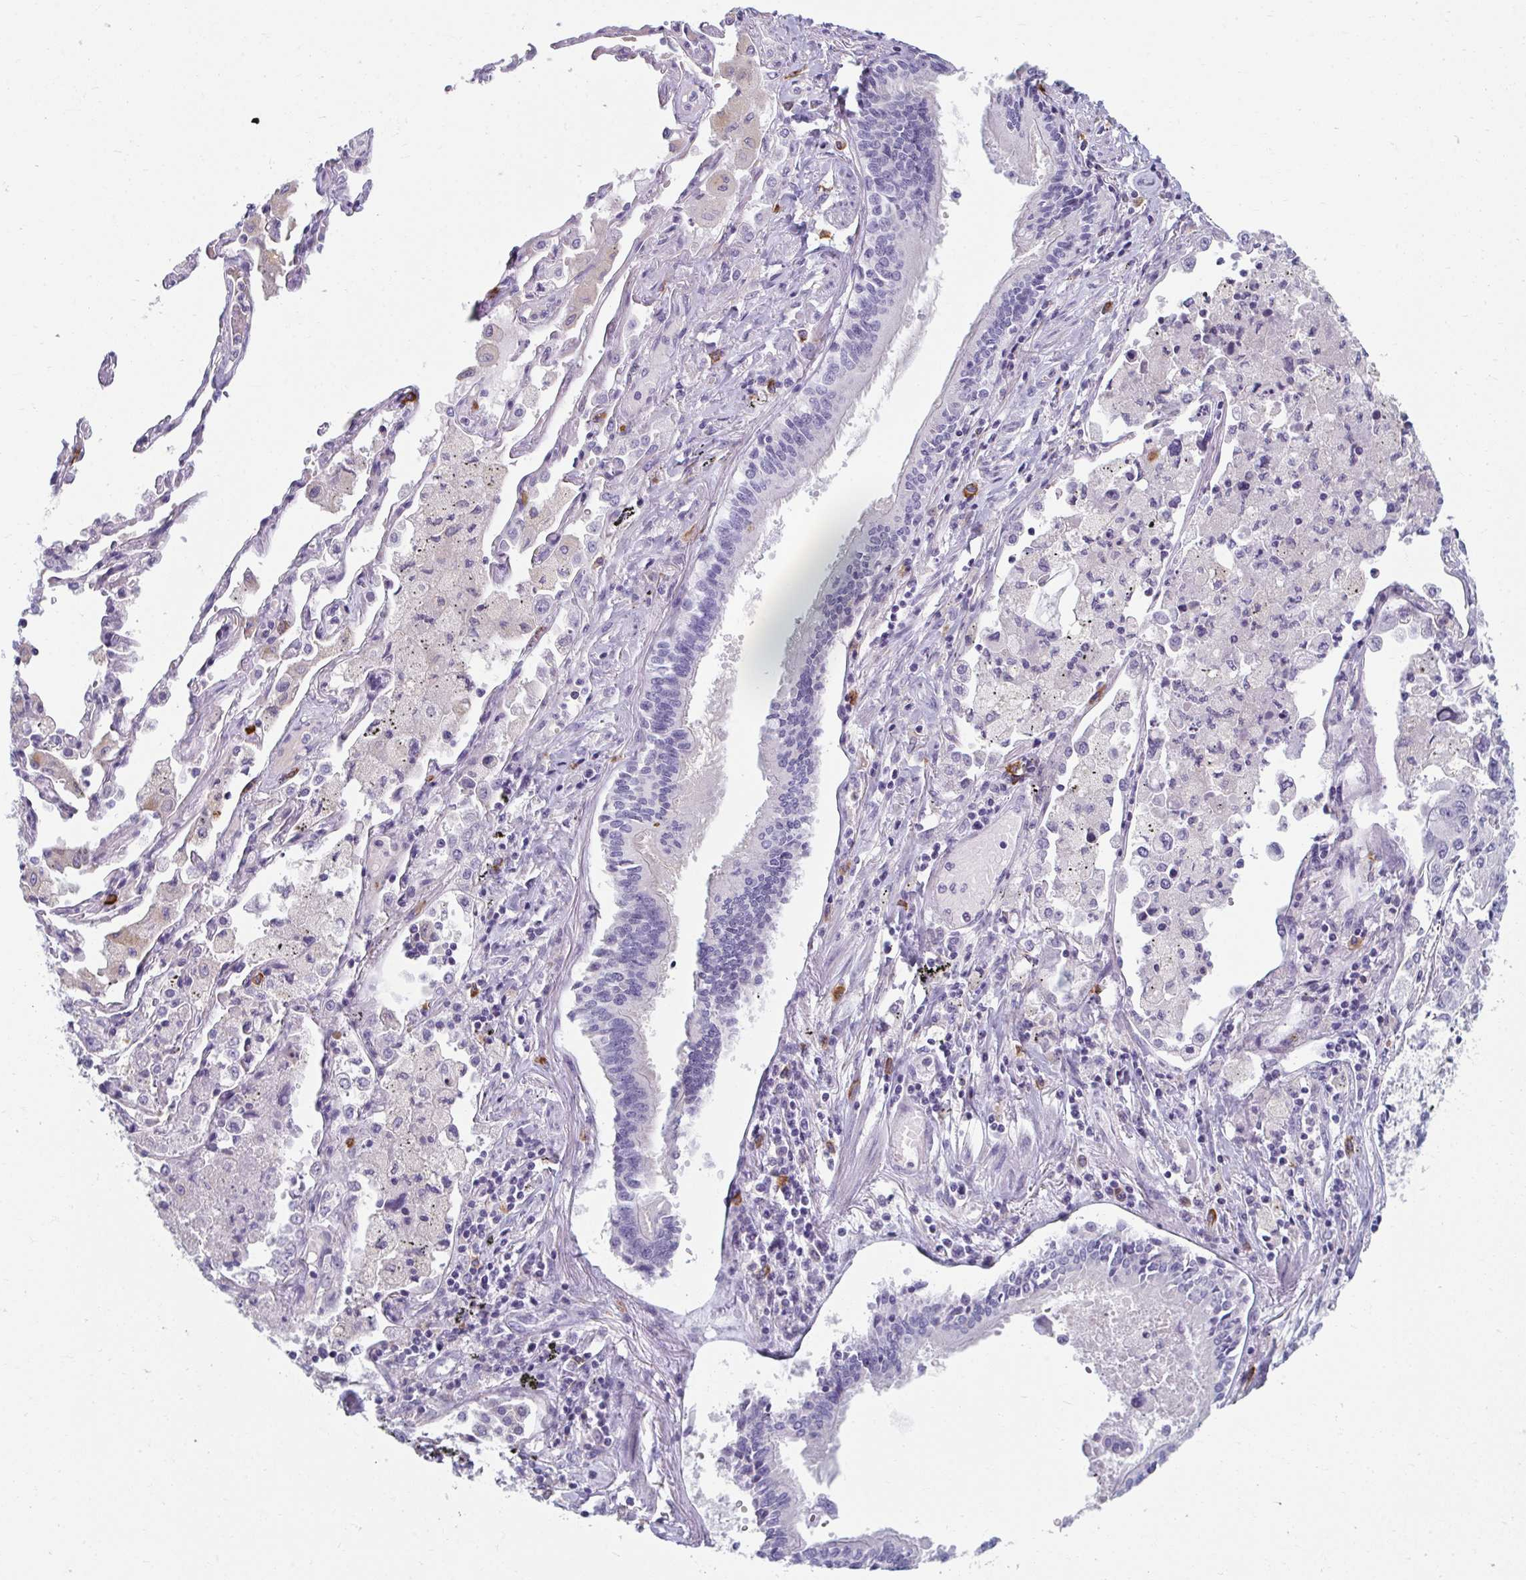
{"staining": {"intensity": "negative", "quantity": "none", "location": "none"}, "tissue": "lung cancer", "cell_type": "Tumor cells", "image_type": "cancer", "snomed": [{"axis": "morphology", "description": "Adenocarcinoma, NOS"}, {"axis": "topography", "description": "Lung"}], "caption": "Immunohistochemistry of lung adenocarcinoma reveals no positivity in tumor cells.", "gene": "EIF1AD", "patient": {"sex": "male", "age": 64}}